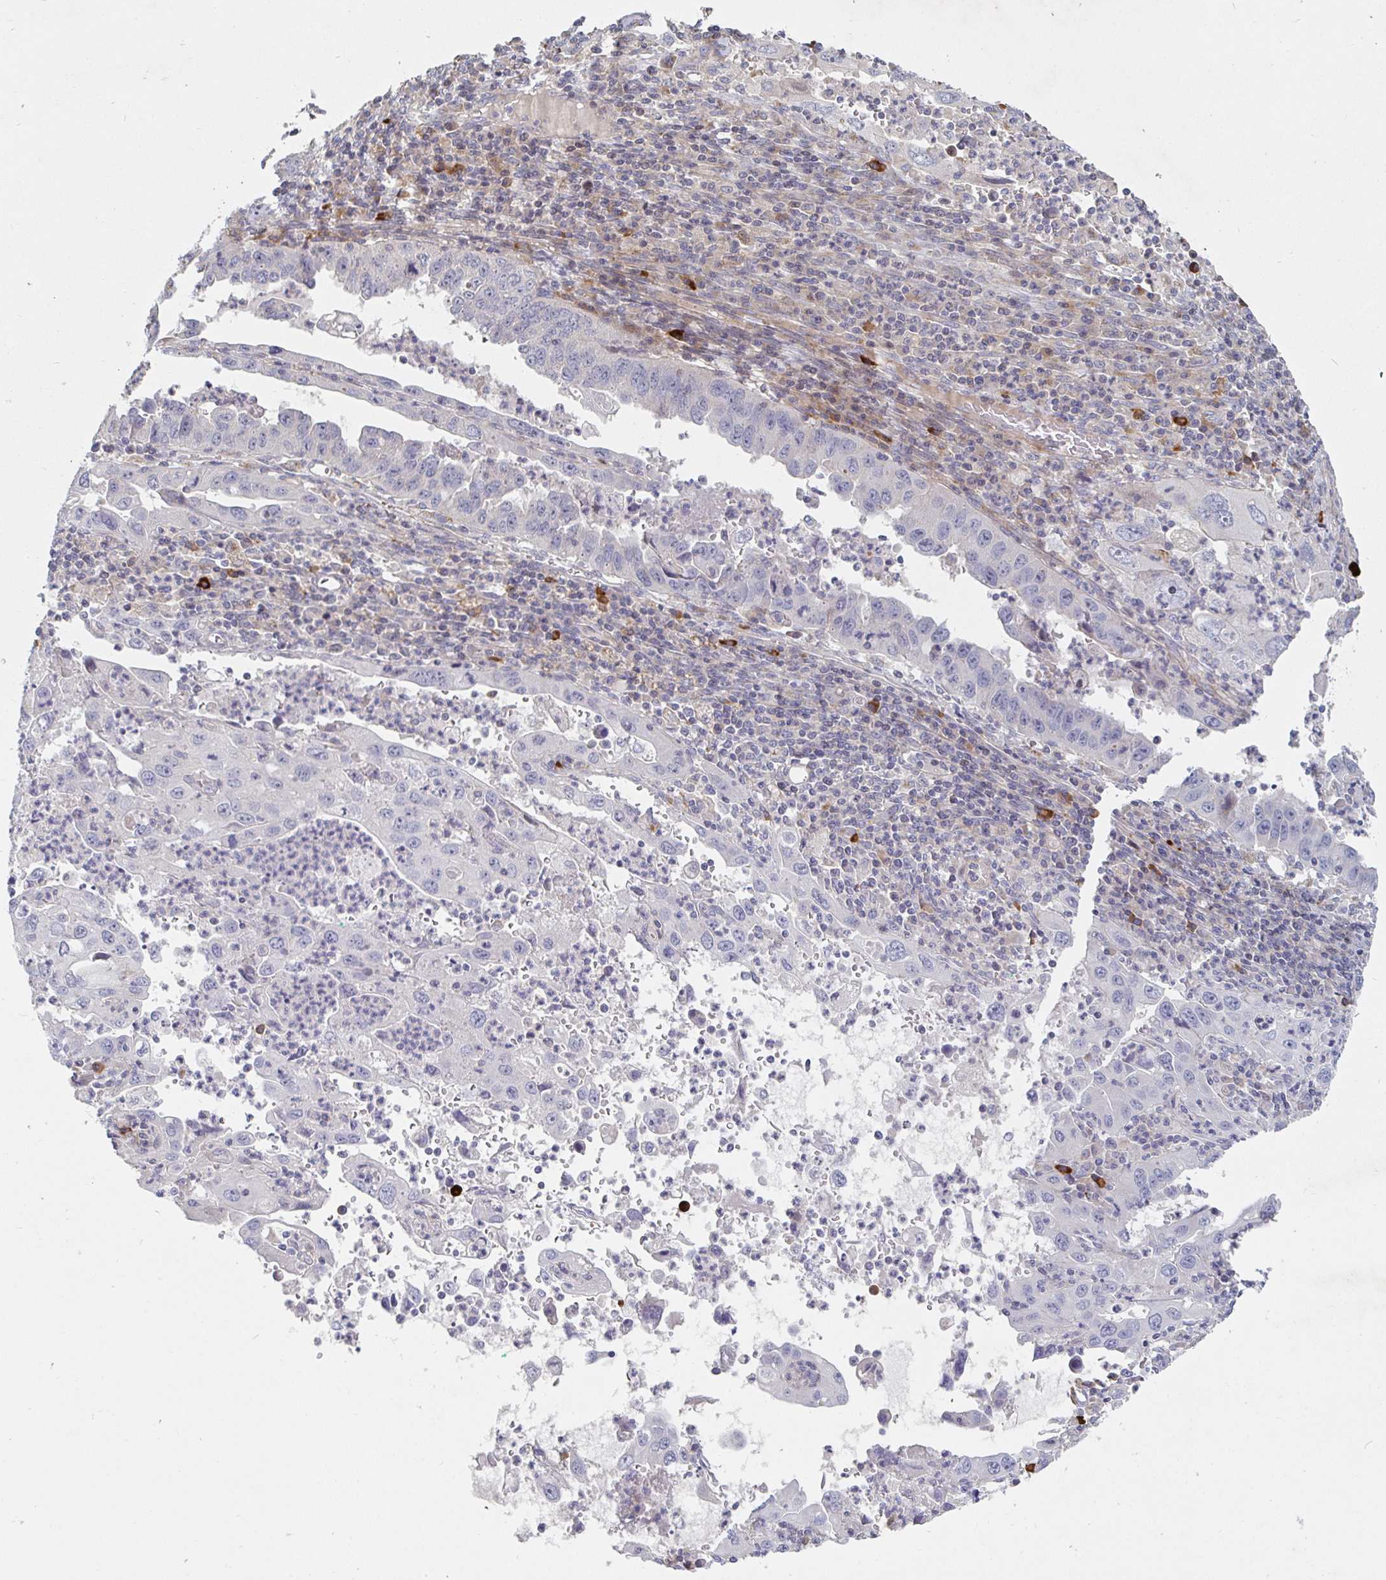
{"staining": {"intensity": "negative", "quantity": "none", "location": "none"}, "tissue": "endometrial cancer", "cell_type": "Tumor cells", "image_type": "cancer", "snomed": [{"axis": "morphology", "description": "Adenocarcinoma, NOS"}, {"axis": "topography", "description": "Uterus"}], "caption": "High power microscopy micrograph of an immunohistochemistry (IHC) histopathology image of endometrial adenocarcinoma, revealing no significant expression in tumor cells.", "gene": "SSH2", "patient": {"sex": "female", "age": 62}}